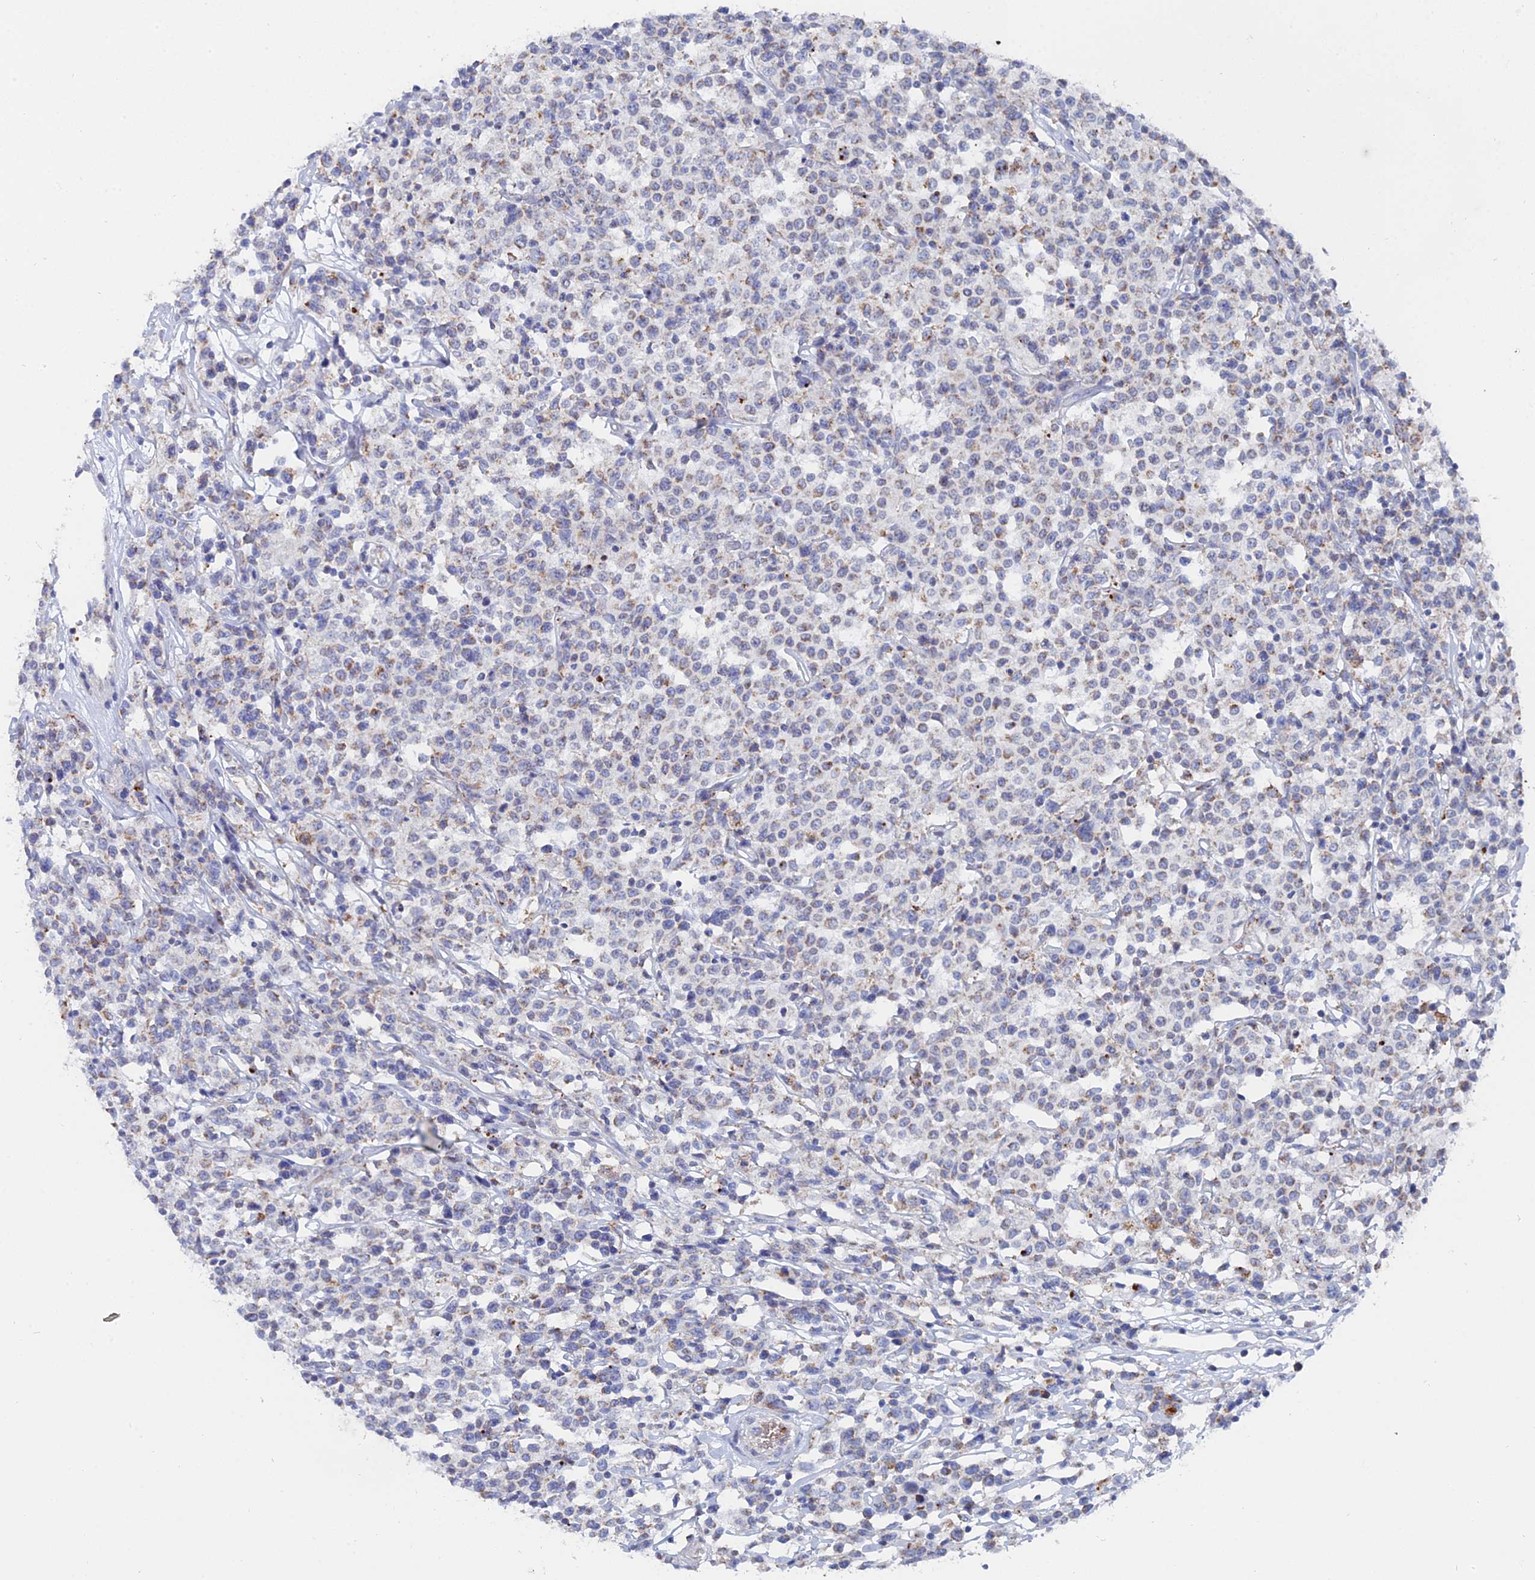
{"staining": {"intensity": "weak", "quantity": "25%-75%", "location": "cytoplasmic/membranous"}, "tissue": "lymphoma", "cell_type": "Tumor cells", "image_type": "cancer", "snomed": [{"axis": "morphology", "description": "Malignant lymphoma, non-Hodgkin's type, Low grade"}, {"axis": "topography", "description": "Small intestine"}], "caption": "Brown immunohistochemical staining in human malignant lymphoma, non-Hodgkin's type (low-grade) exhibits weak cytoplasmic/membranous expression in about 25%-75% of tumor cells. The staining was performed using DAB, with brown indicating positive protein expression. Nuclei are stained blue with hematoxylin.", "gene": "MPC1", "patient": {"sex": "female", "age": 59}}